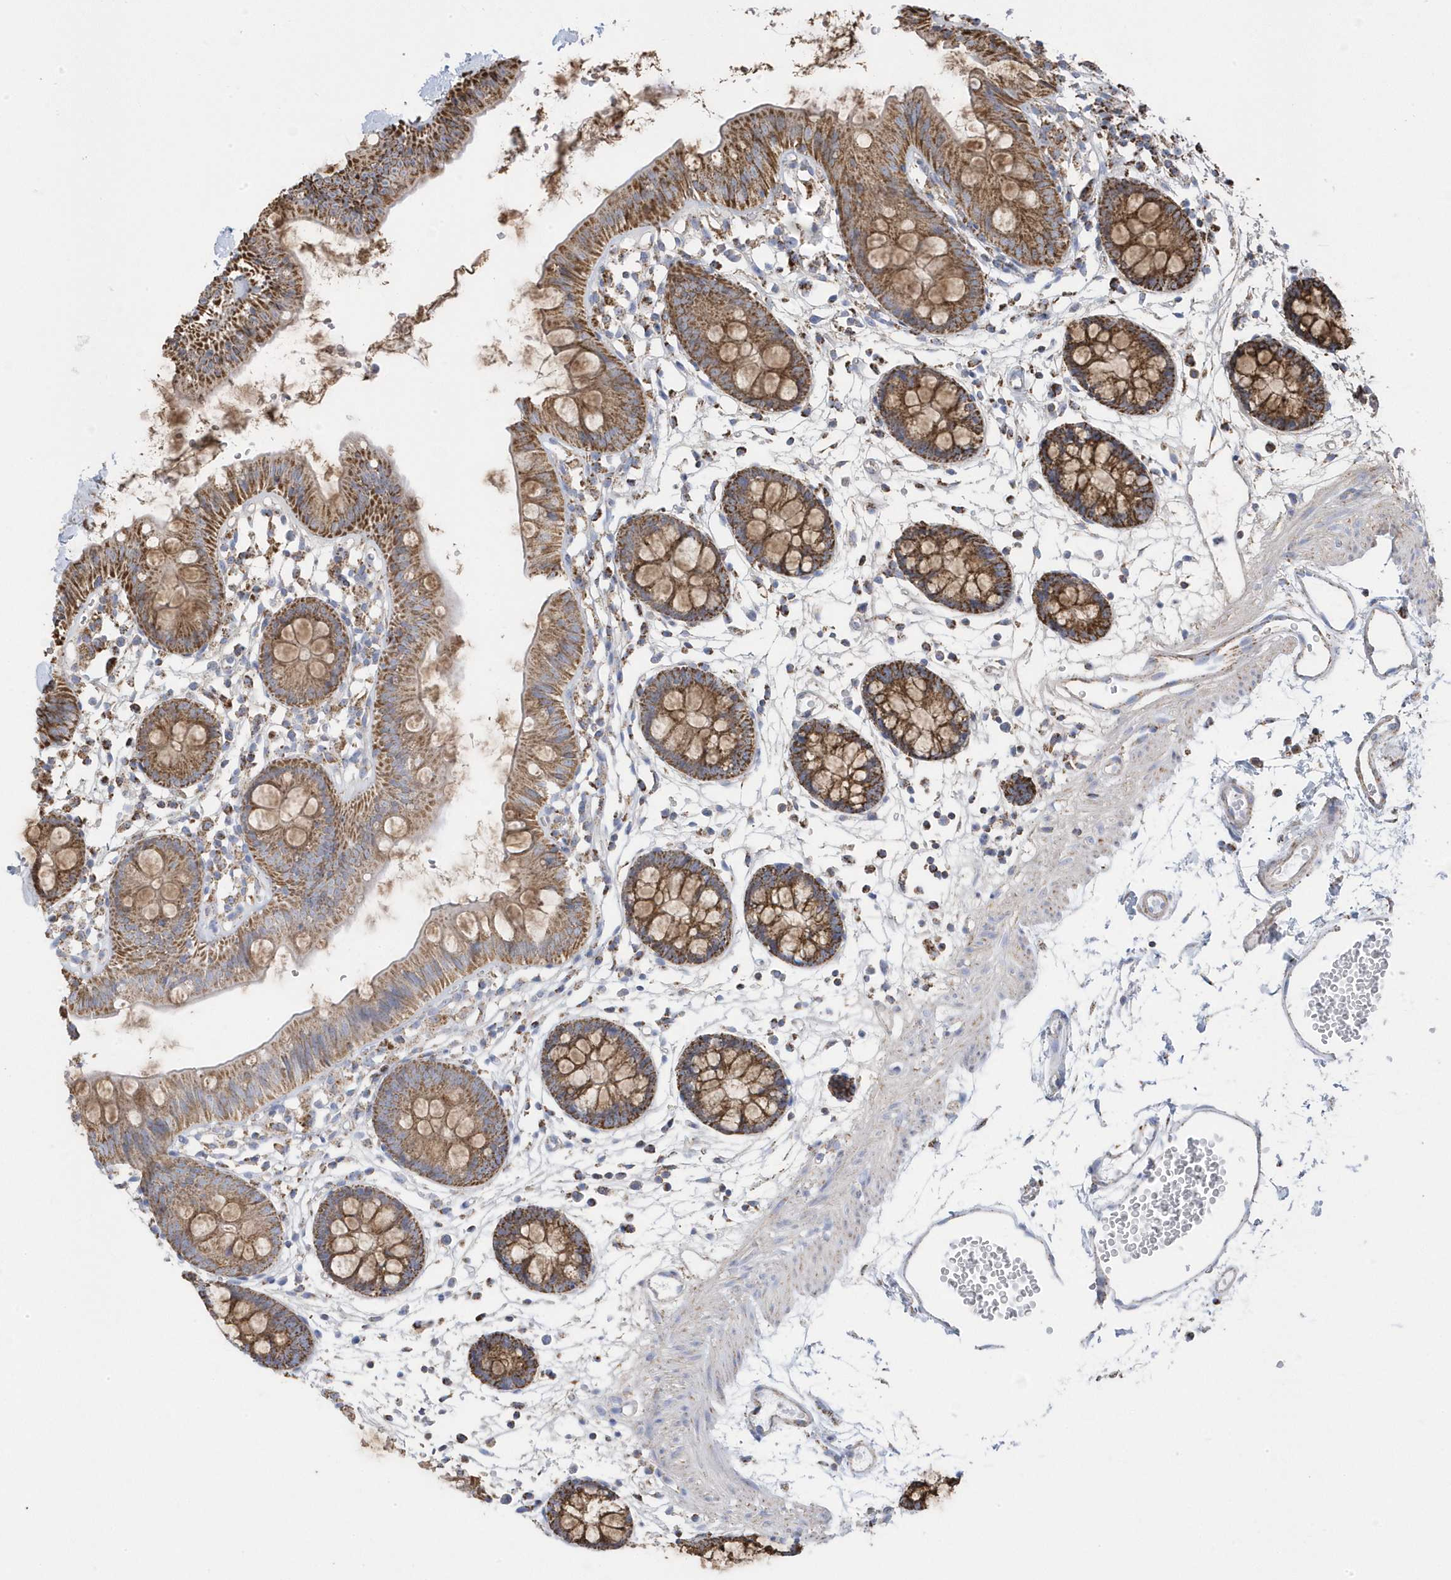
{"staining": {"intensity": "moderate", "quantity": ">75%", "location": "cytoplasmic/membranous"}, "tissue": "colon", "cell_type": "Endothelial cells", "image_type": "normal", "snomed": [{"axis": "morphology", "description": "Normal tissue, NOS"}, {"axis": "topography", "description": "Colon"}], "caption": "A photomicrograph of colon stained for a protein exhibits moderate cytoplasmic/membranous brown staining in endothelial cells.", "gene": "GTPBP8", "patient": {"sex": "male", "age": 56}}